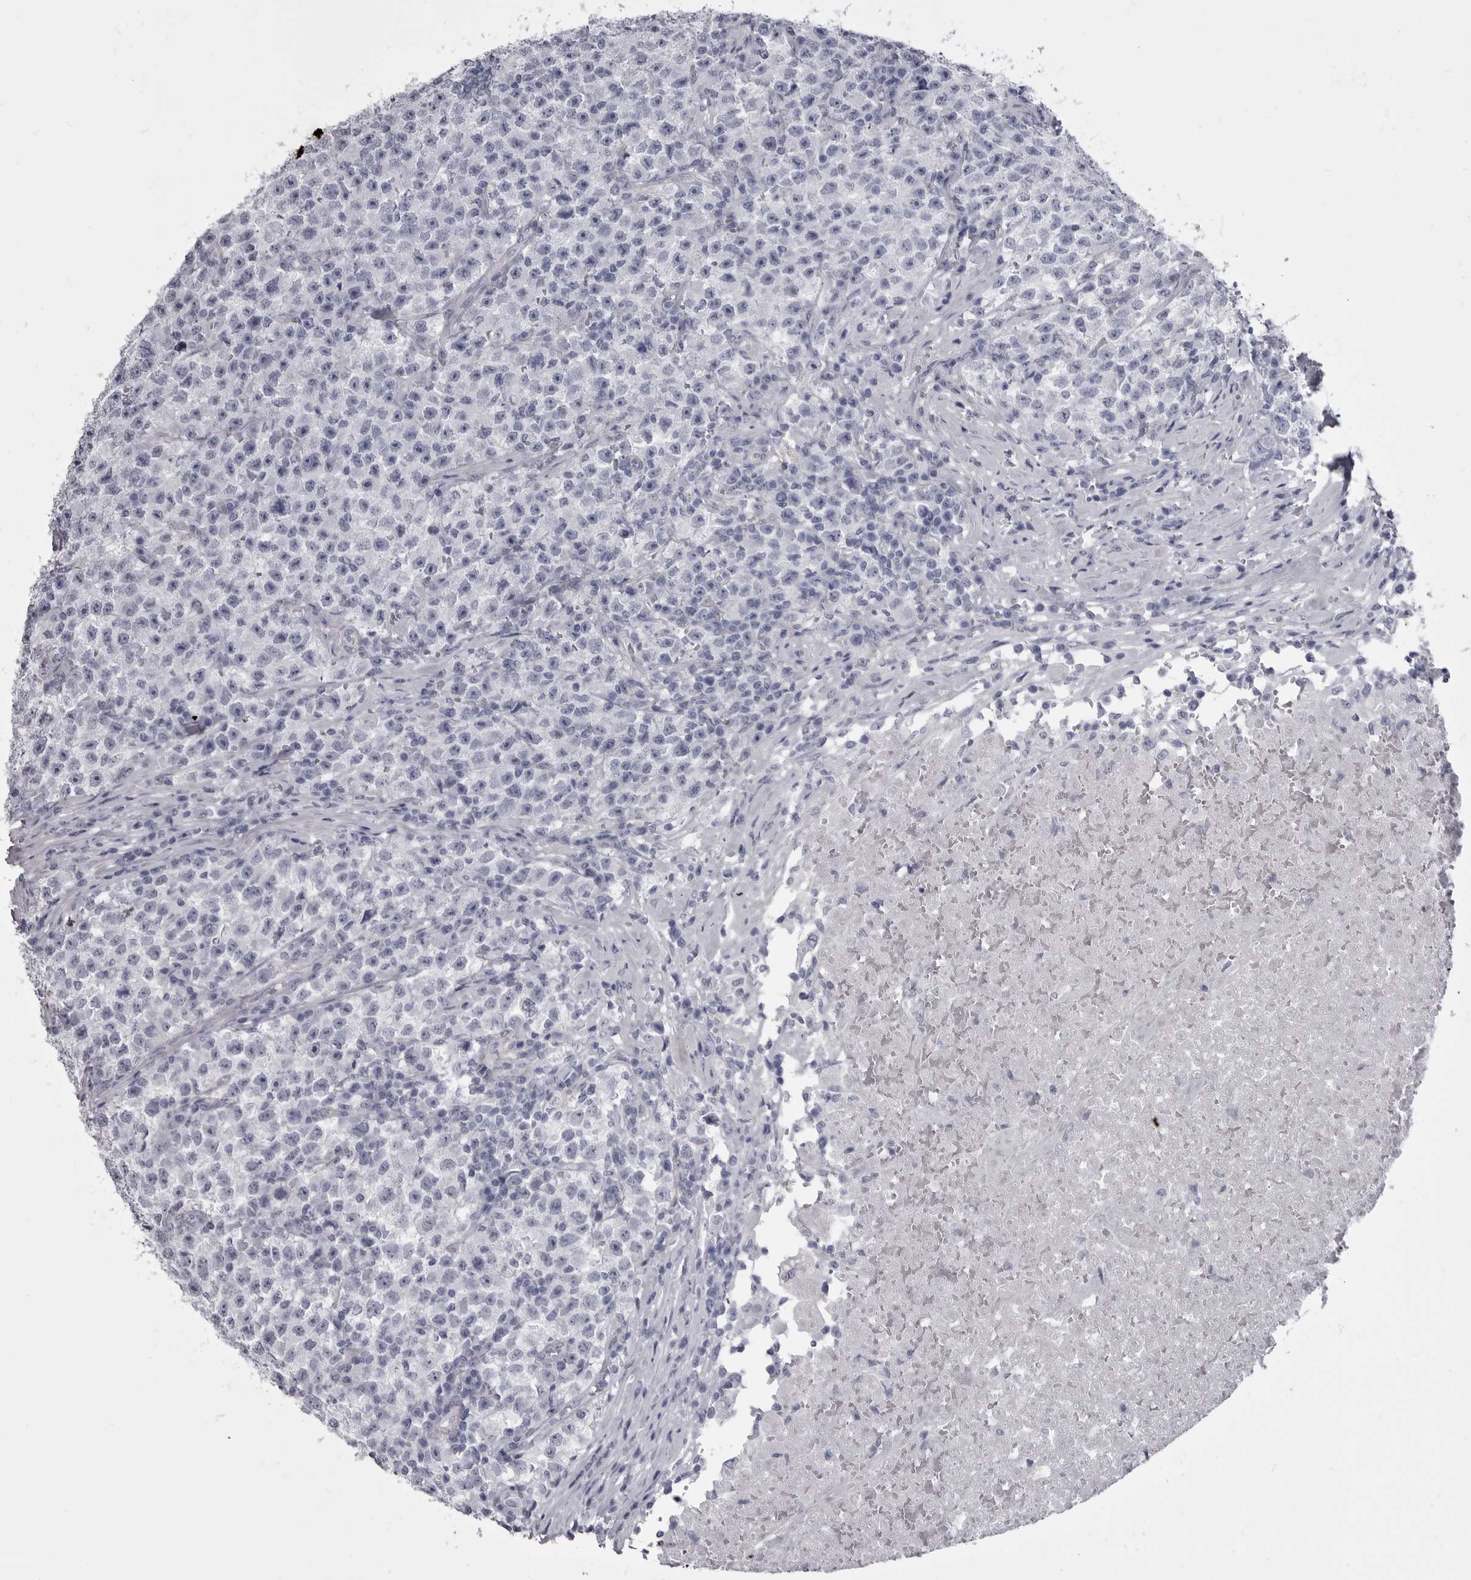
{"staining": {"intensity": "negative", "quantity": "none", "location": "none"}, "tissue": "testis cancer", "cell_type": "Tumor cells", "image_type": "cancer", "snomed": [{"axis": "morphology", "description": "Seminoma, NOS"}, {"axis": "topography", "description": "Testis"}], "caption": "High power microscopy histopathology image of an immunohistochemistry (IHC) photomicrograph of testis seminoma, revealing no significant staining in tumor cells. (Brightfield microscopy of DAB (3,3'-diaminobenzidine) IHC at high magnification).", "gene": "ANK2", "patient": {"sex": "male", "age": 22}}